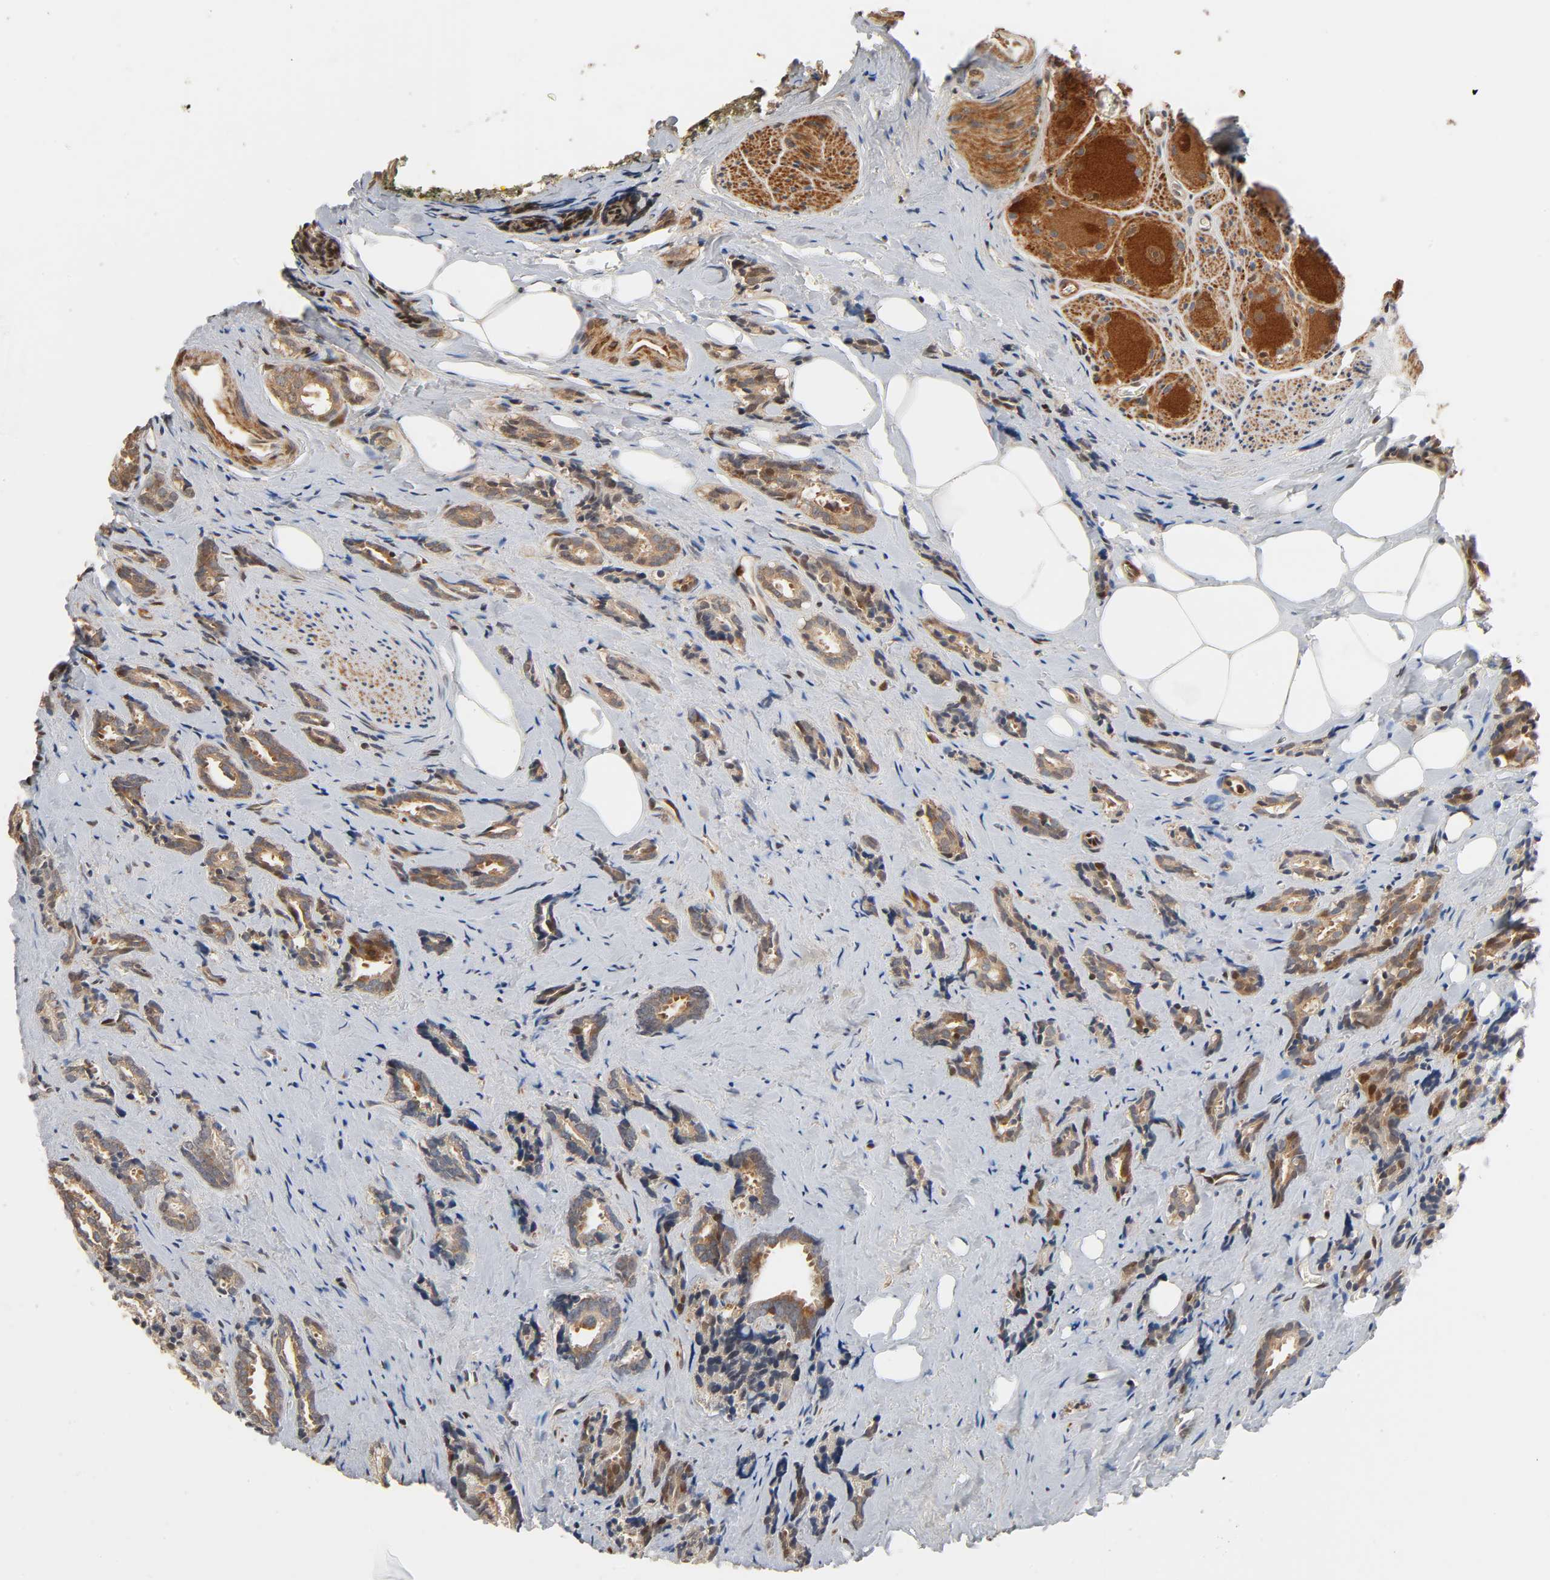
{"staining": {"intensity": "moderate", "quantity": ">75%", "location": "cytoplasmic/membranous"}, "tissue": "prostate cancer", "cell_type": "Tumor cells", "image_type": "cancer", "snomed": [{"axis": "morphology", "description": "Adenocarcinoma, High grade"}, {"axis": "topography", "description": "Prostate"}], "caption": "The immunohistochemical stain highlights moderate cytoplasmic/membranous staining in tumor cells of adenocarcinoma (high-grade) (prostate) tissue. Nuclei are stained in blue.", "gene": "NEMF", "patient": {"sex": "male", "age": 67}}